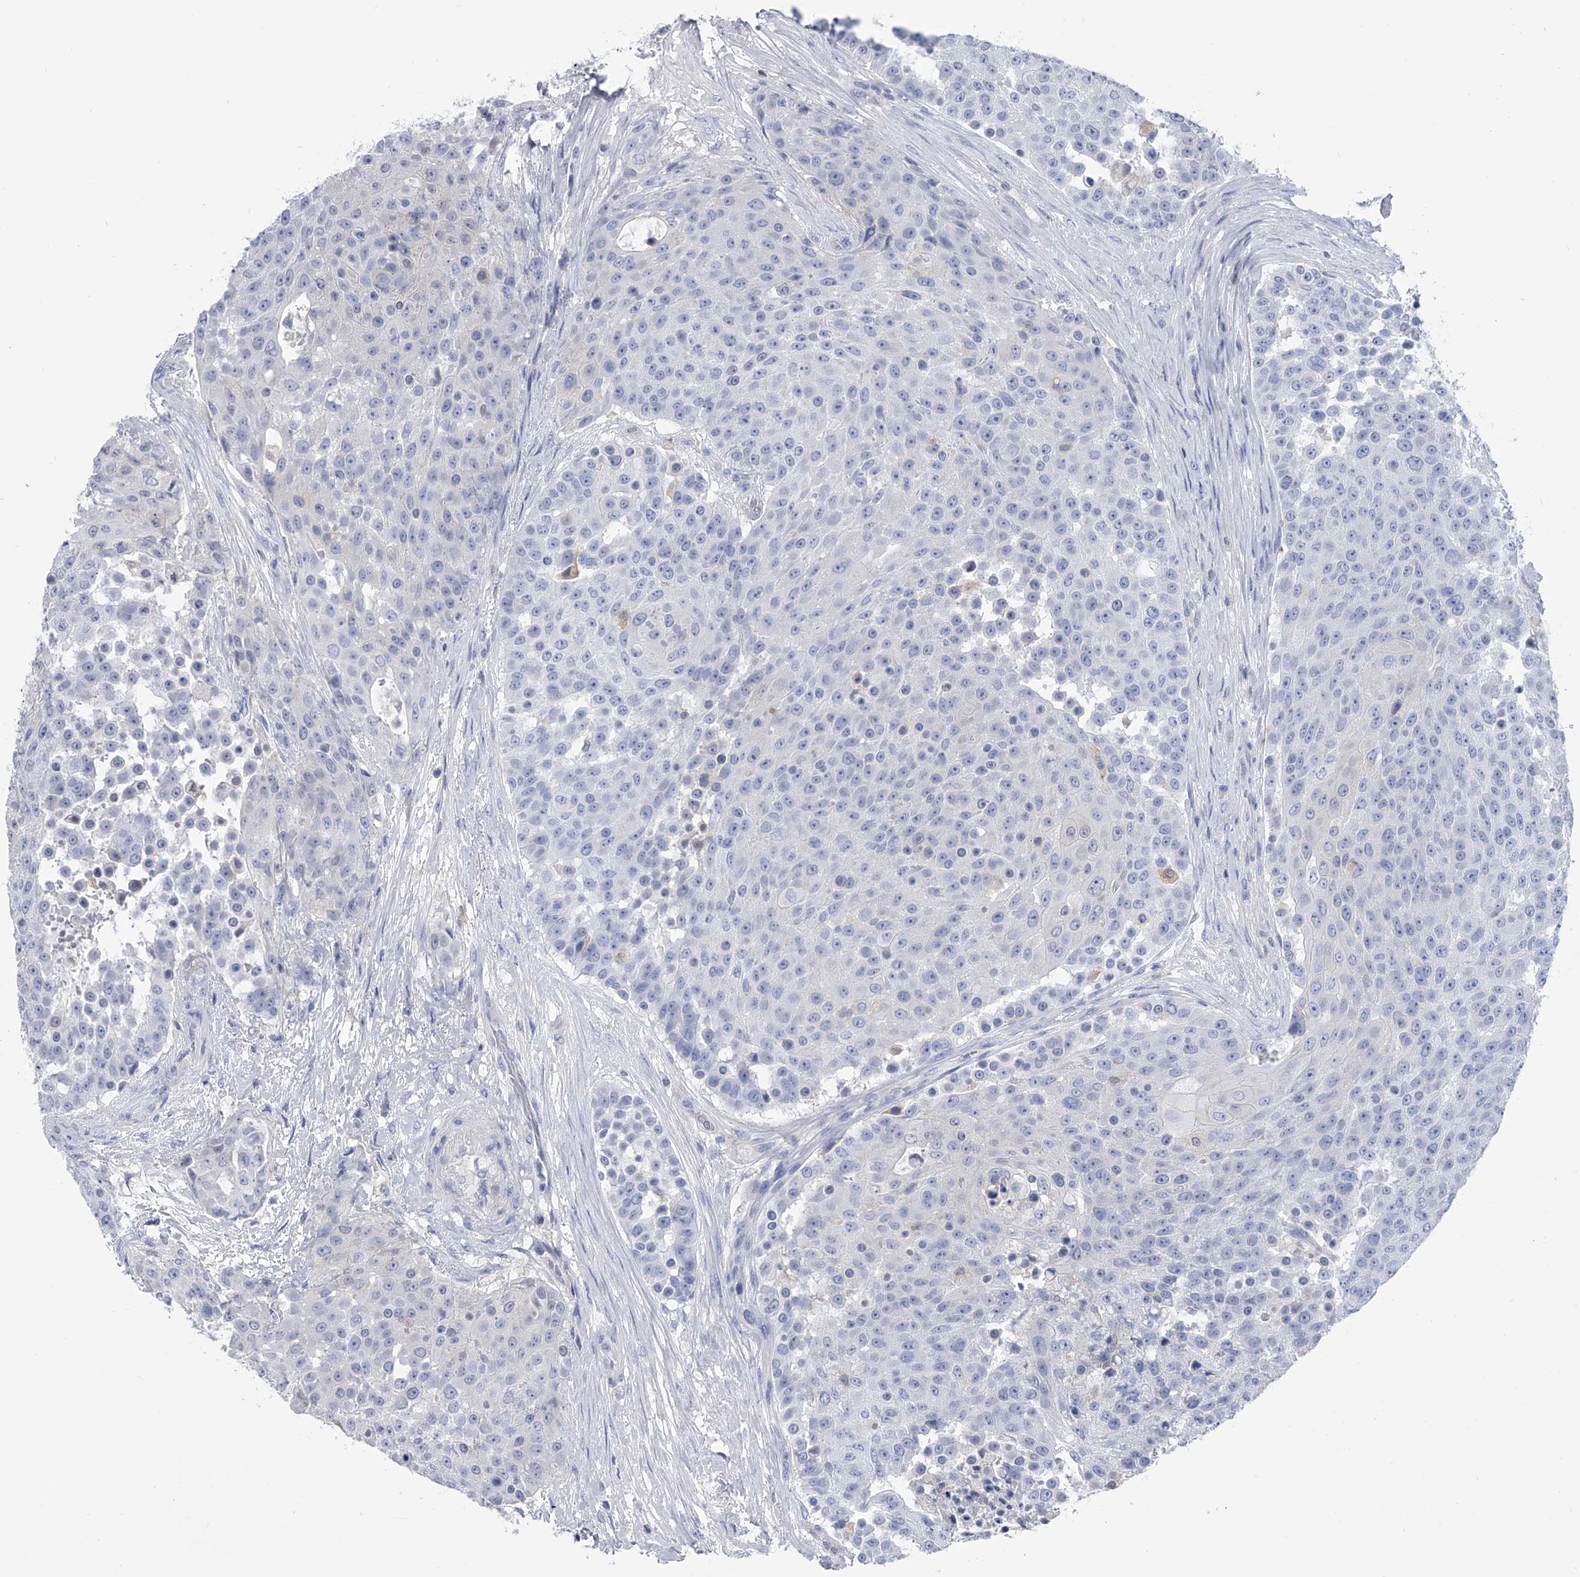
{"staining": {"intensity": "negative", "quantity": "none", "location": "none"}, "tissue": "urothelial cancer", "cell_type": "Tumor cells", "image_type": "cancer", "snomed": [{"axis": "morphology", "description": "Urothelial carcinoma, High grade"}, {"axis": "topography", "description": "Urinary bladder"}], "caption": "Immunohistochemistry (IHC) histopathology image of urothelial cancer stained for a protein (brown), which displays no expression in tumor cells.", "gene": "SERPINB9", "patient": {"sex": "female", "age": 63}}